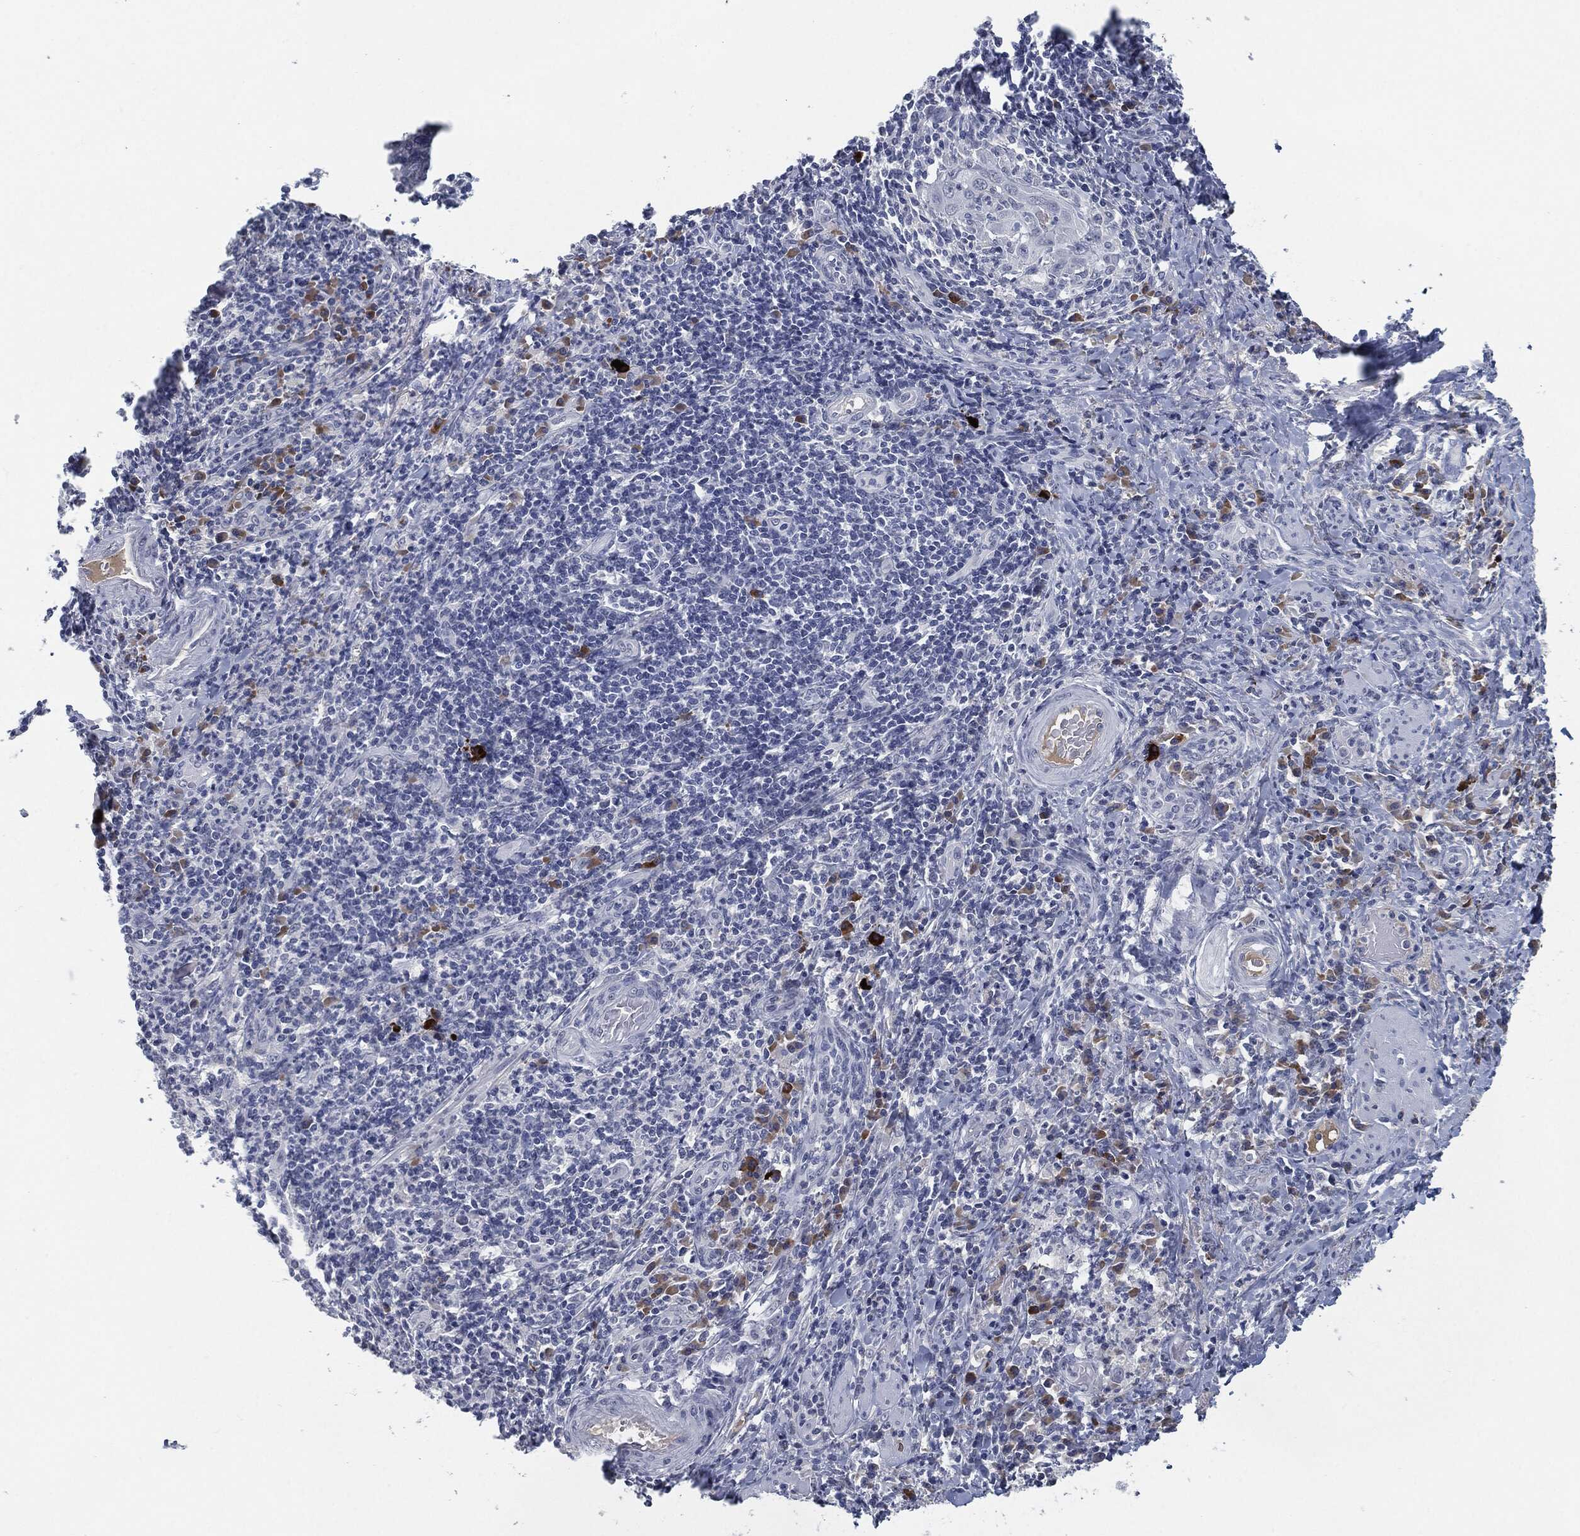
{"staining": {"intensity": "negative", "quantity": "none", "location": "none"}, "tissue": "cervical cancer", "cell_type": "Tumor cells", "image_type": "cancer", "snomed": [{"axis": "morphology", "description": "Squamous cell carcinoma, NOS"}, {"axis": "topography", "description": "Cervix"}], "caption": "Cervical cancer (squamous cell carcinoma) stained for a protein using immunohistochemistry (IHC) reveals no expression tumor cells.", "gene": "MST1", "patient": {"sex": "female", "age": 26}}